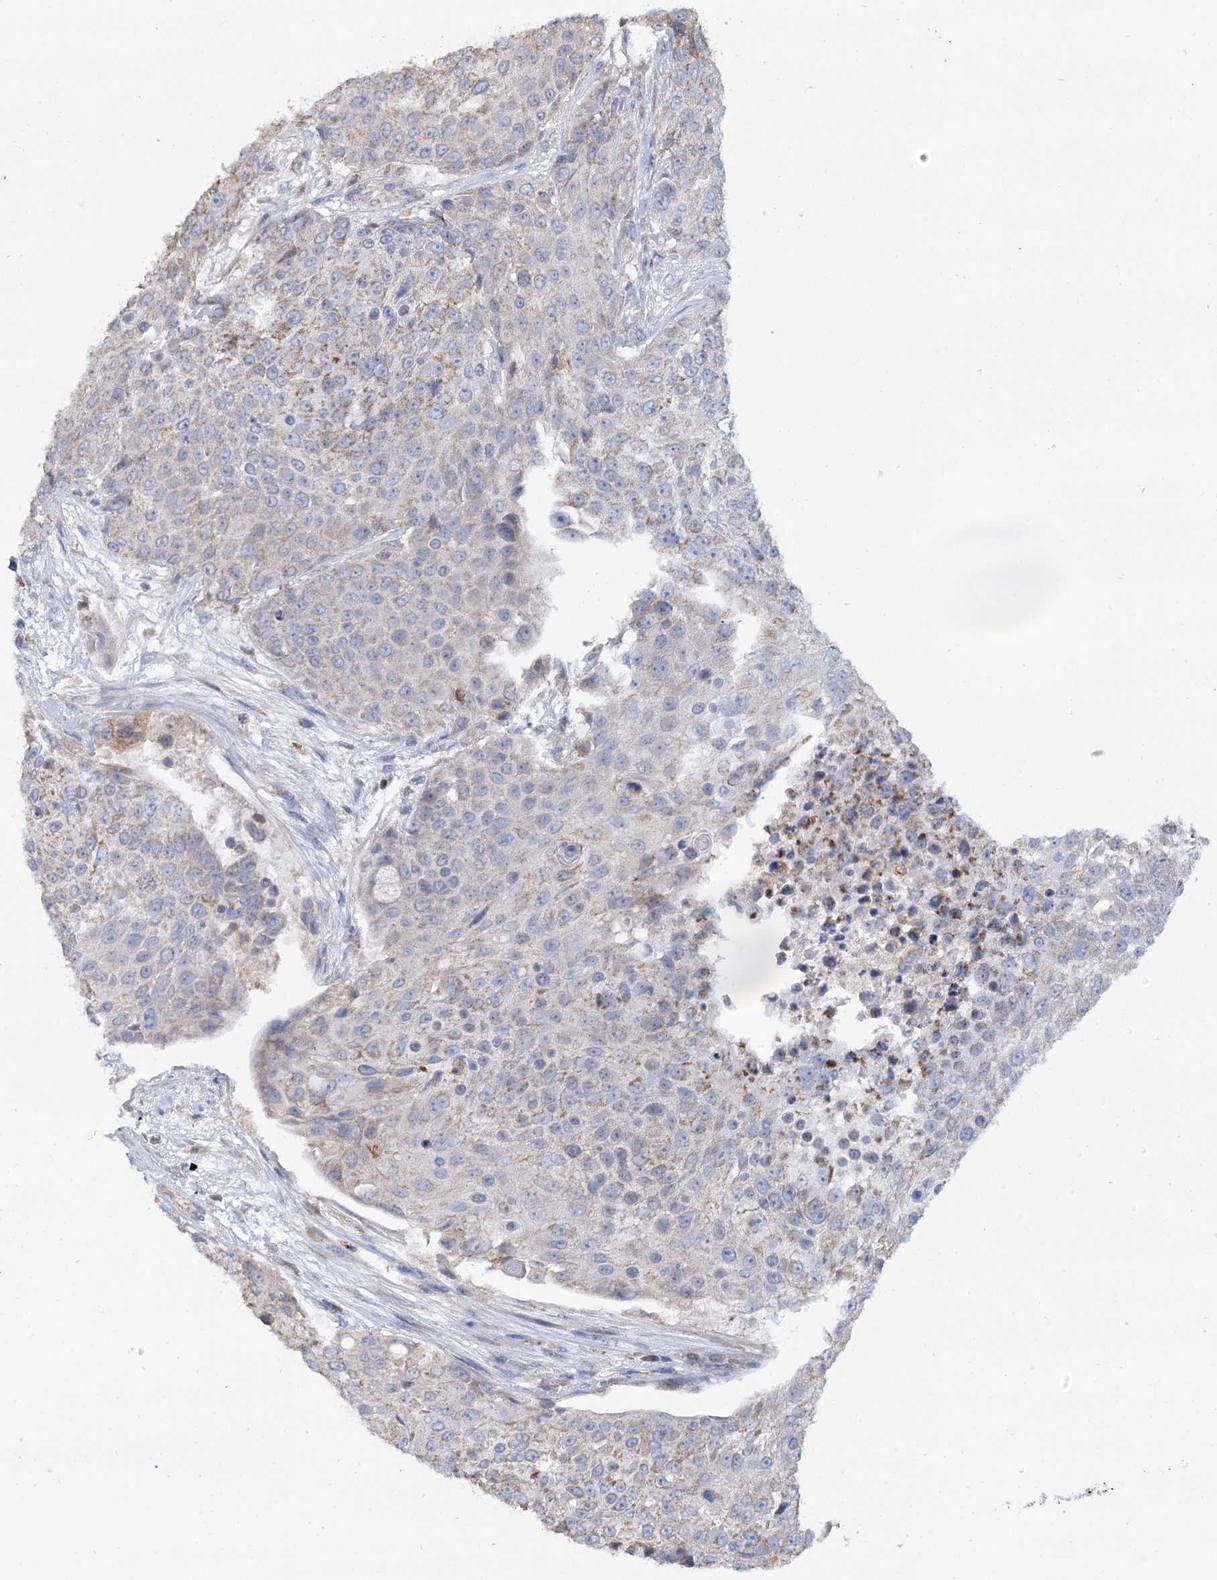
{"staining": {"intensity": "moderate", "quantity": "25%-75%", "location": "cytoplasmic/membranous"}, "tissue": "urothelial cancer", "cell_type": "Tumor cells", "image_type": "cancer", "snomed": [{"axis": "morphology", "description": "Urothelial carcinoma, High grade"}, {"axis": "topography", "description": "Urinary bladder"}], "caption": "Urothelial cancer stained for a protein reveals moderate cytoplasmic/membranous positivity in tumor cells.", "gene": "UBASH3B", "patient": {"sex": "female", "age": 63}}